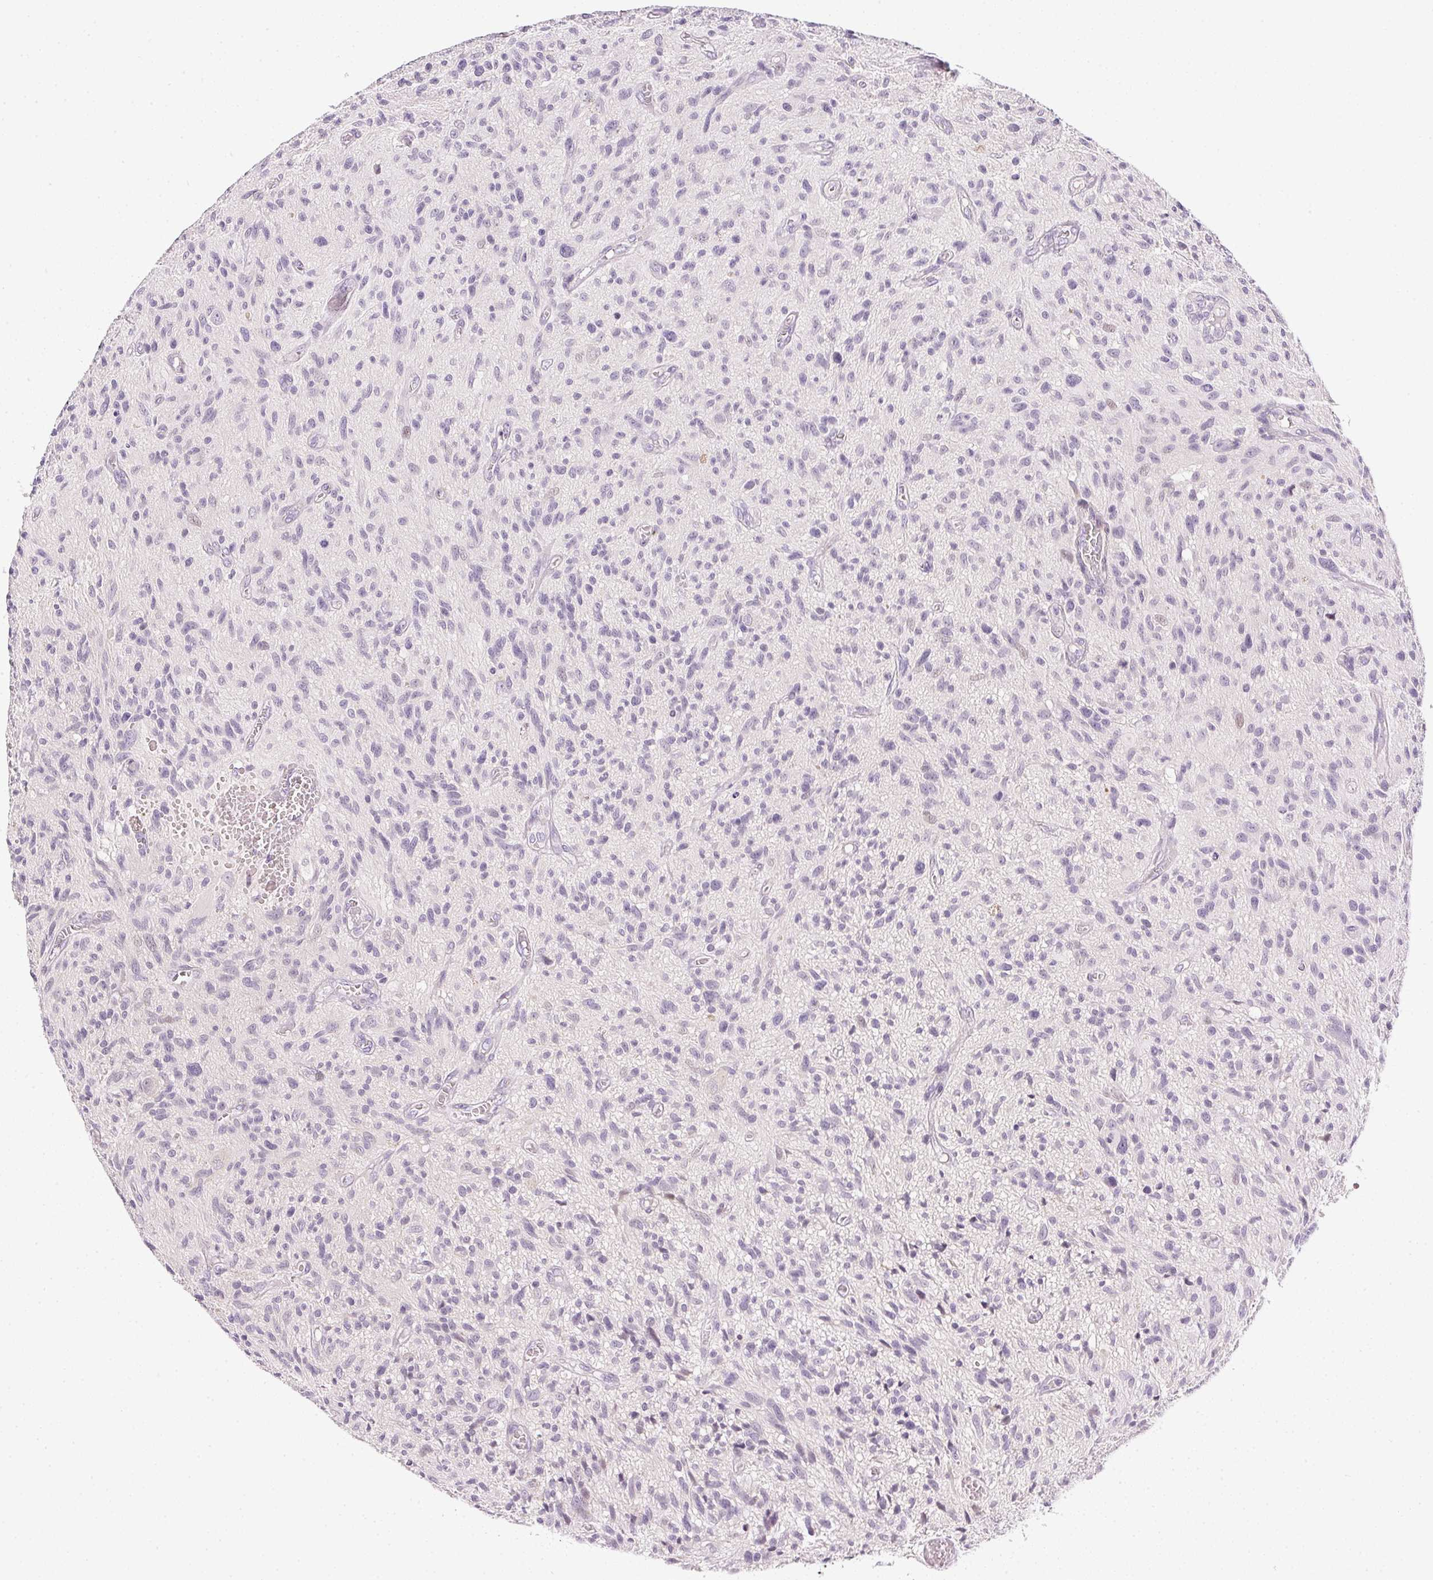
{"staining": {"intensity": "negative", "quantity": "none", "location": "none"}, "tissue": "glioma", "cell_type": "Tumor cells", "image_type": "cancer", "snomed": [{"axis": "morphology", "description": "Glioma, malignant, High grade"}, {"axis": "topography", "description": "Brain"}], "caption": "Photomicrograph shows no significant protein staining in tumor cells of malignant high-grade glioma.", "gene": "GSDMC", "patient": {"sex": "male", "age": 75}}